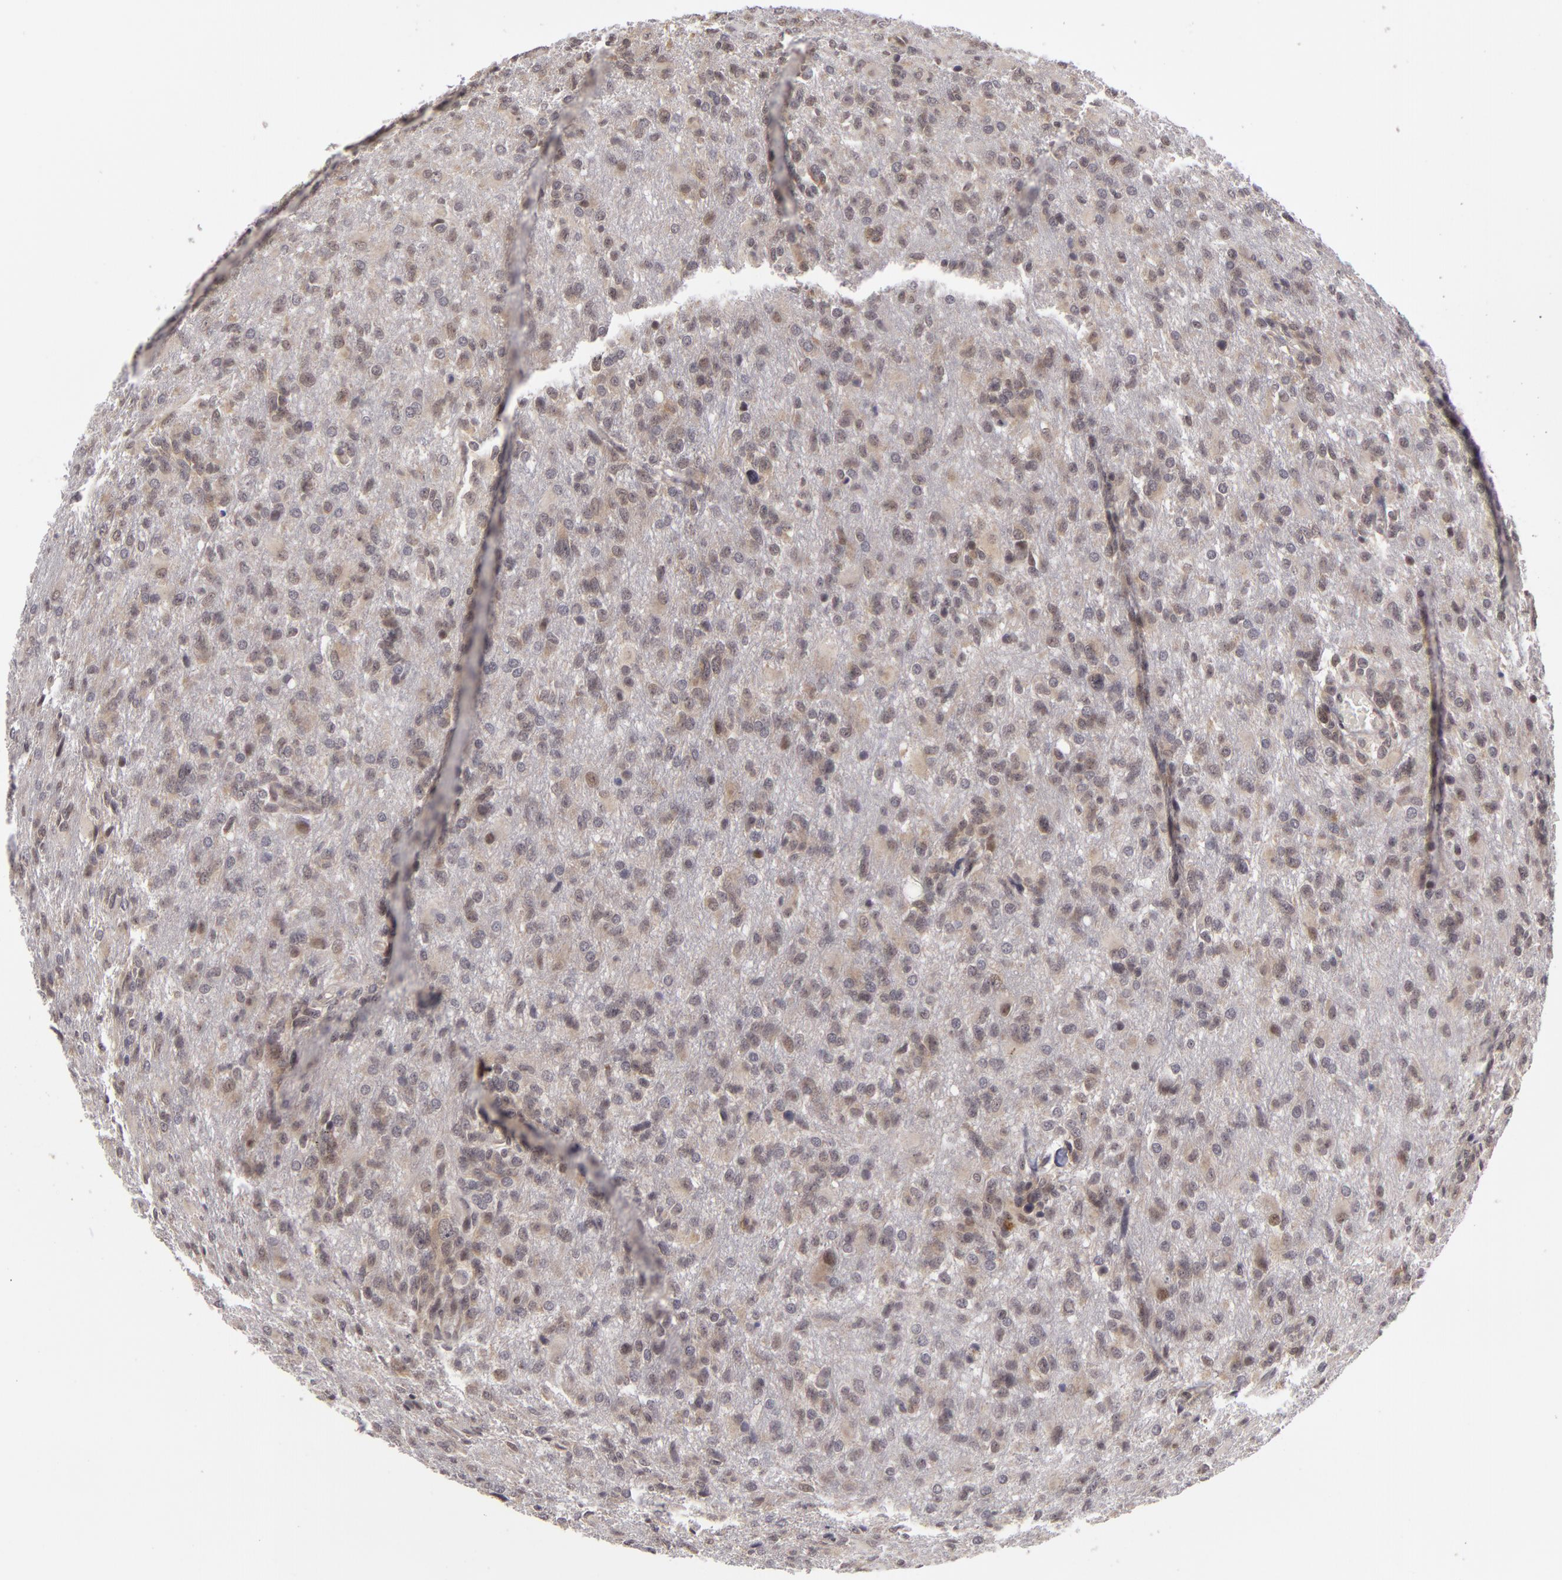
{"staining": {"intensity": "moderate", "quantity": "<25%", "location": "nuclear"}, "tissue": "glioma", "cell_type": "Tumor cells", "image_type": "cancer", "snomed": [{"axis": "morphology", "description": "Glioma, malignant, High grade"}, {"axis": "topography", "description": "Brain"}], "caption": "IHC of human malignant glioma (high-grade) shows low levels of moderate nuclear staining in about <25% of tumor cells. (Stains: DAB in brown, nuclei in blue, Microscopy: brightfield microscopy at high magnification).", "gene": "ZNF133", "patient": {"sex": "male", "age": 68}}